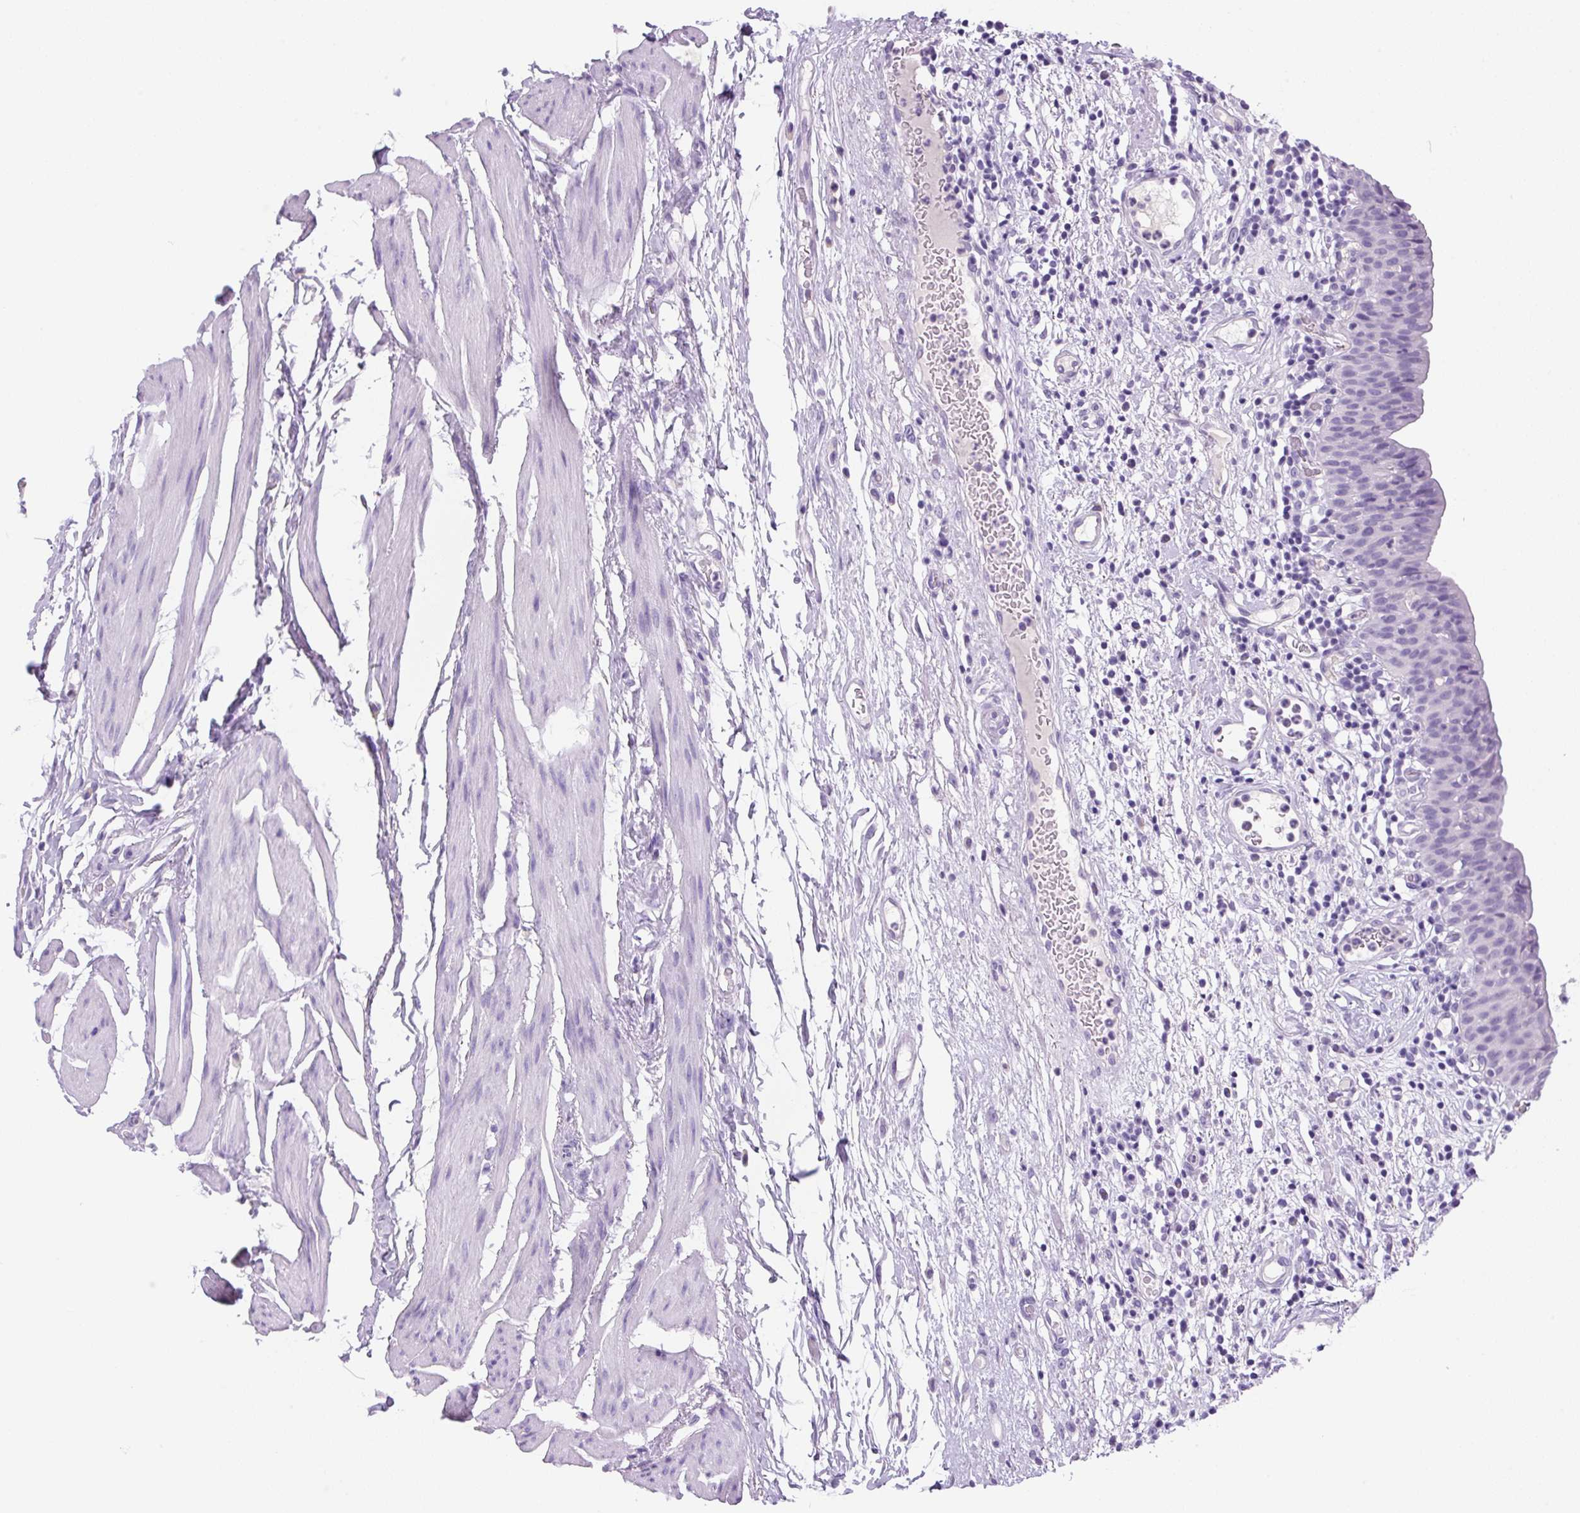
{"staining": {"intensity": "negative", "quantity": "none", "location": "none"}, "tissue": "urinary bladder", "cell_type": "Urothelial cells", "image_type": "normal", "snomed": [{"axis": "morphology", "description": "Normal tissue, NOS"}, {"axis": "morphology", "description": "Inflammation, NOS"}, {"axis": "topography", "description": "Urinary bladder"}], "caption": "The photomicrograph reveals no staining of urothelial cells in normal urinary bladder.", "gene": "PRRT1", "patient": {"sex": "male", "age": 57}}